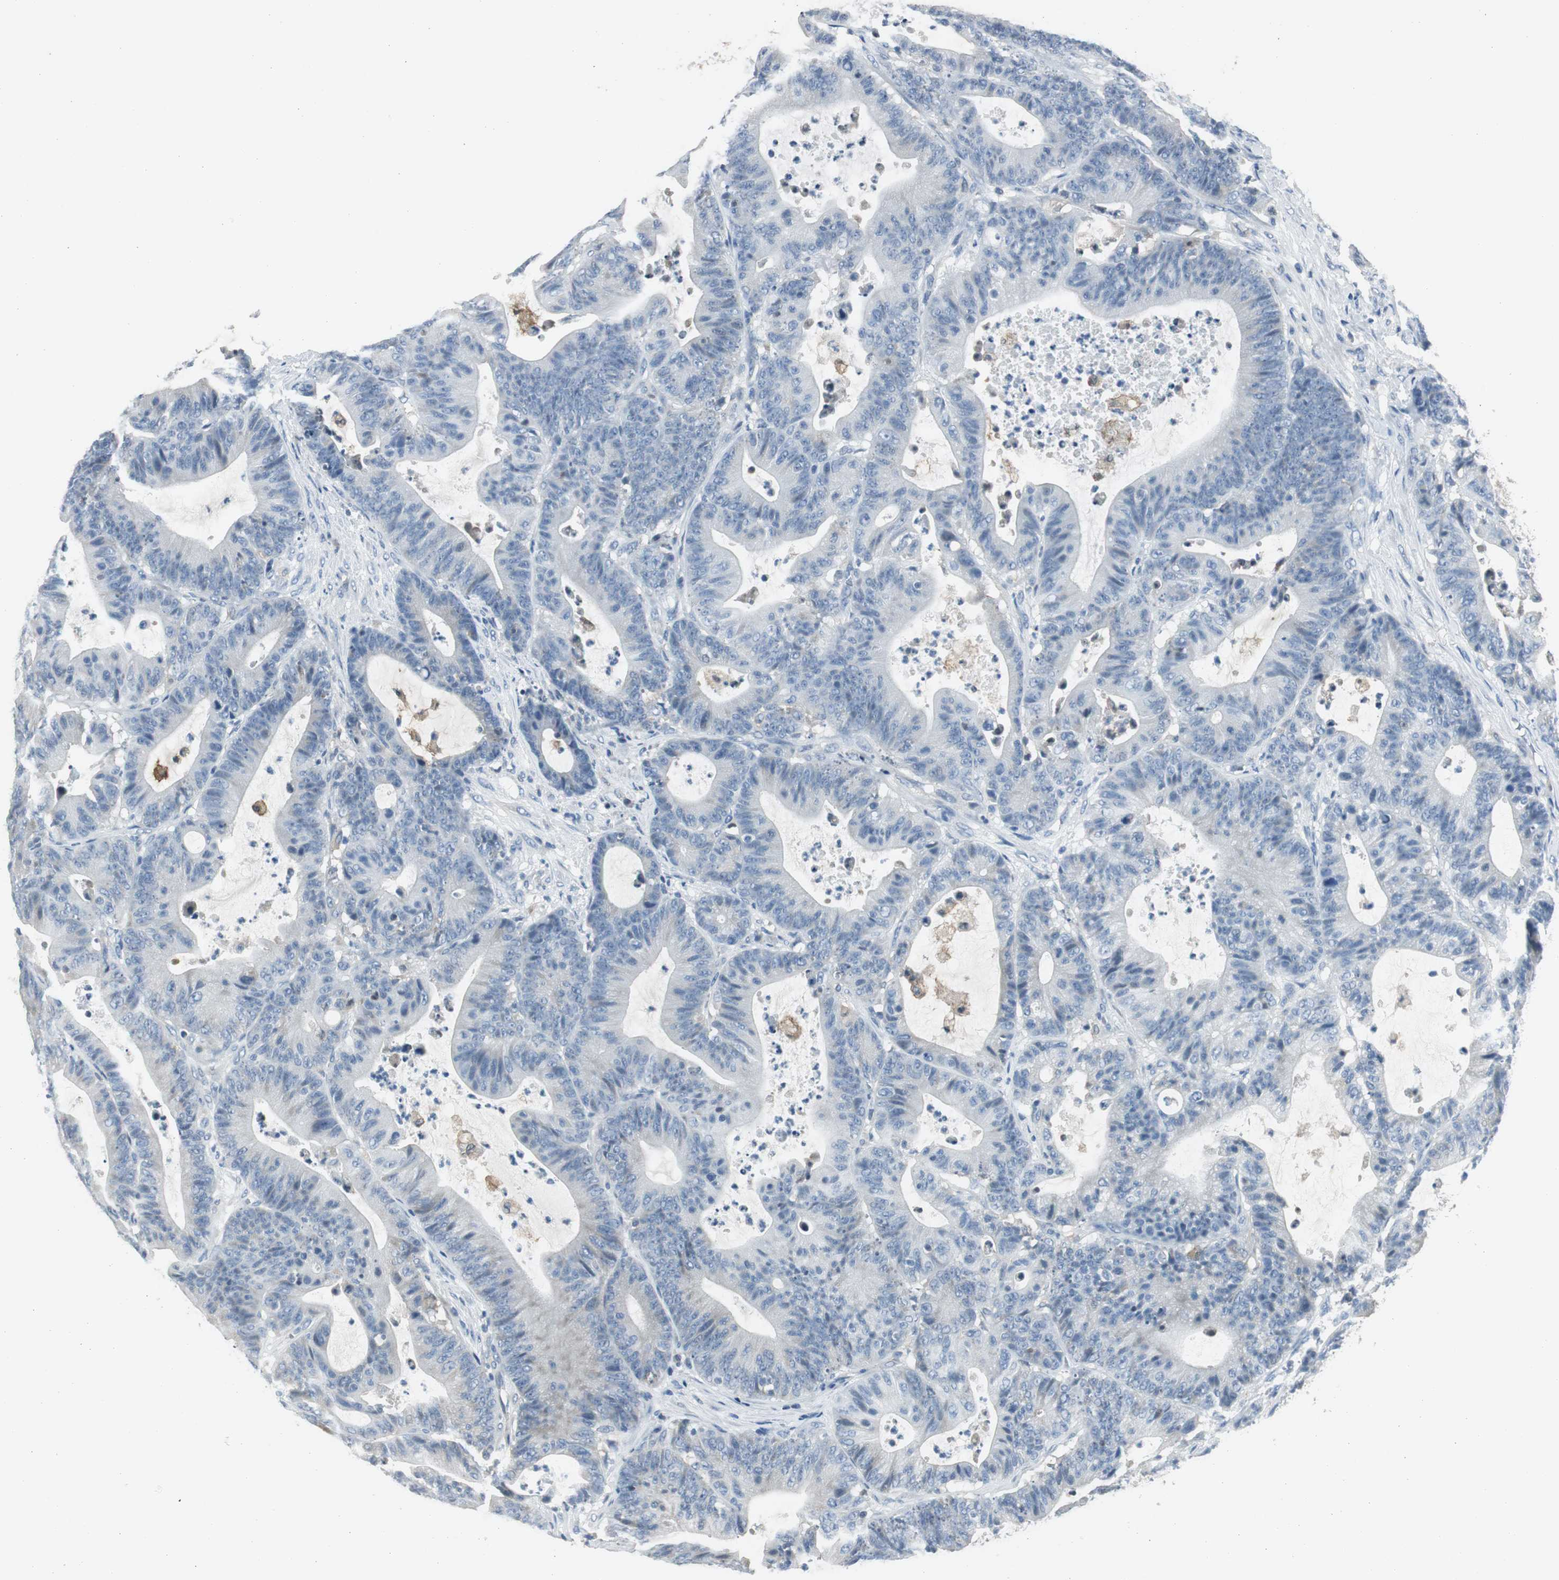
{"staining": {"intensity": "negative", "quantity": "none", "location": "none"}, "tissue": "colorectal cancer", "cell_type": "Tumor cells", "image_type": "cancer", "snomed": [{"axis": "morphology", "description": "Adenocarcinoma, NOS"}, {"axis": "topography", "description": "Colon"}], "caption": "This histopathology image is of colorectal adenocarcinoma stained with immunohistochemistry to label a protein in brown with the nuclei are counter-stained blue. There is no positivity in tumor cells.", "gene": "MSTO1", "patient": {"sex": "female", "age": 84}}